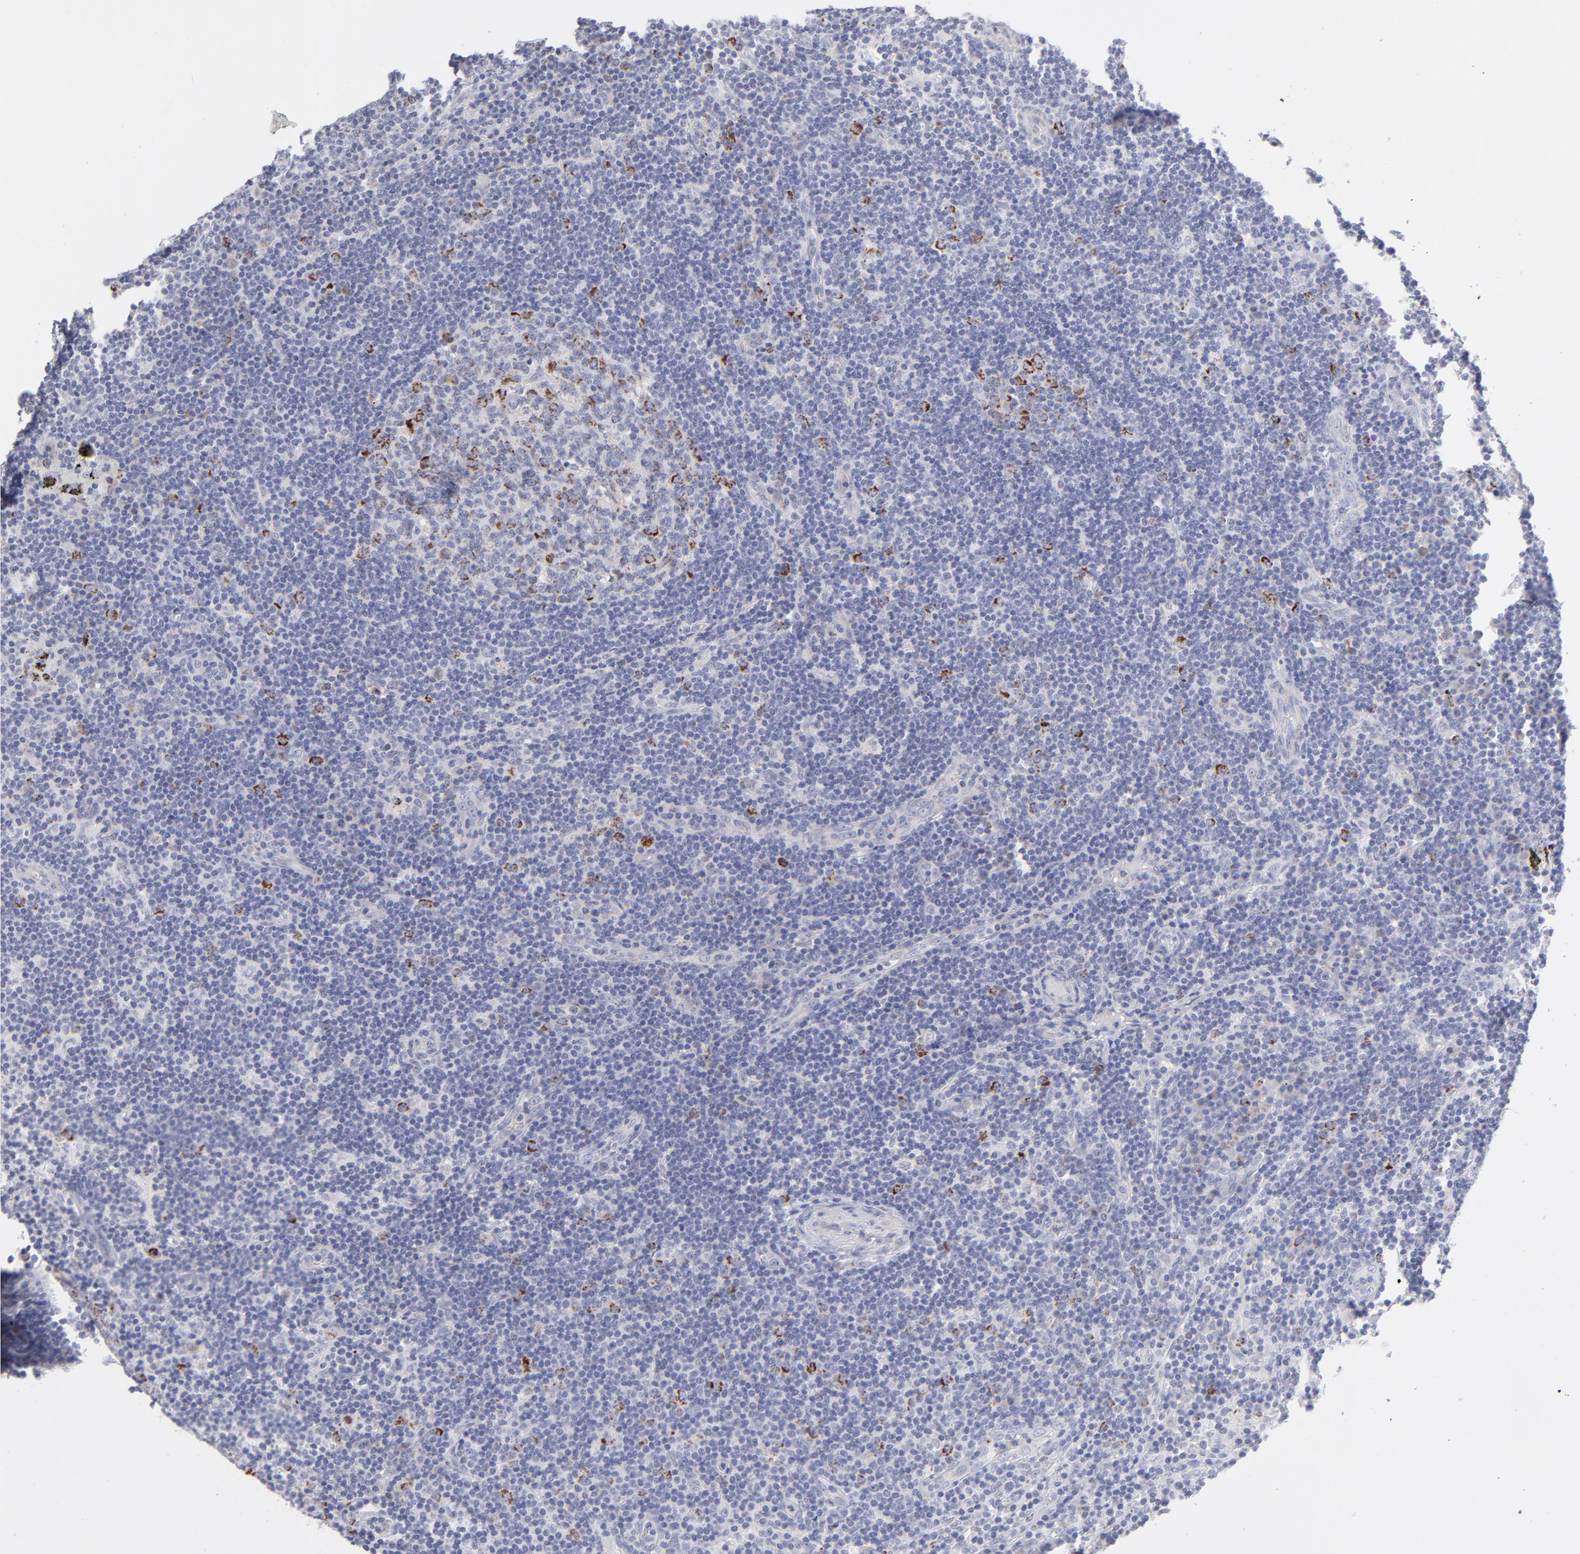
{"staining": {"intensity": "strong", "quantity": "25%-75%", "location": "cytoplasmic/membranous"}, "tissue": "lymph node", "cell_type": "Germinal center cells", "image_type": "normal", "snomed": [{"axis": "morphology", "description": "Normal tissue, NOS"}, {"axis": "morphology", "description": "Squamous cell carcinoma, metastatic, NOS"}, {"axis": "topography", "description": "Lymph node"}], "caption": "Immunohistochemistry of unremarkable human lymph node exhibits high levels of strong cytoplasmic/membranous staining in approximately 25%-75% of germinal center cells. Immunohistochemistry stains the protein in brown and the nuclei are stained blue.", "gene": "MTHFD2", "patient": {"sex": "female", "age": 53}}